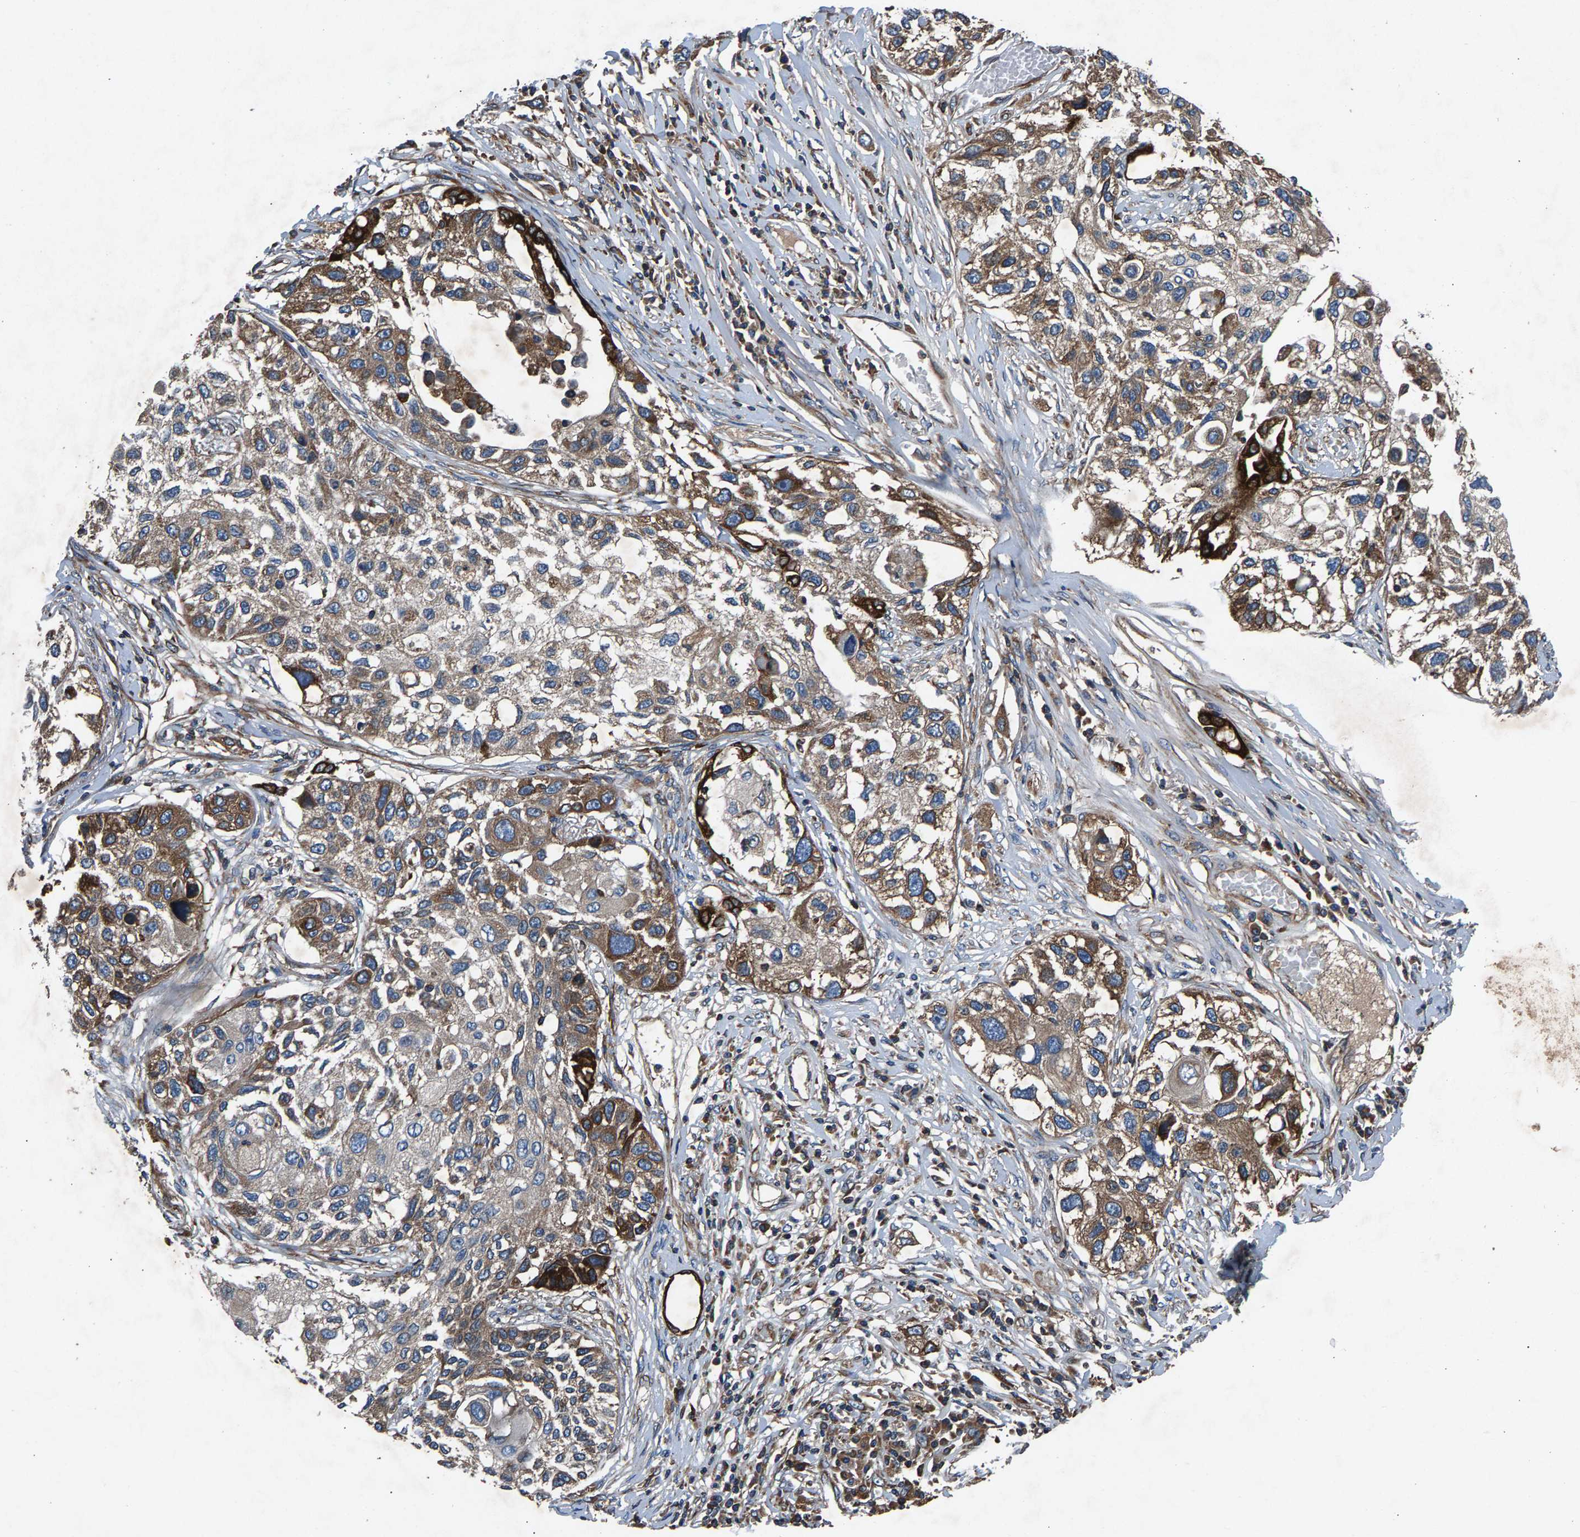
{"staining": {"intensity": "moderate", "quantity": ">75%", "location": "cytoplasmic/membranous"}, "tissue": "lung cancer", "cell_type": "Tumor cells", "image_type": "cancer", "snomed": [{"axis": "morphology", "description": "Squamous cell carcinoma, NOS"}, {"axis": "topography", "description": "Lung"}], "caption": "Moderate cytoplasmic/membranous positivity for a protein is identified in approximately >75% of tumor cells of squamous cell carcinoma (lung) using immunohistochemistry.", "gene": "LPCAT1", "patient": {"sex": "male", "age": 71}}